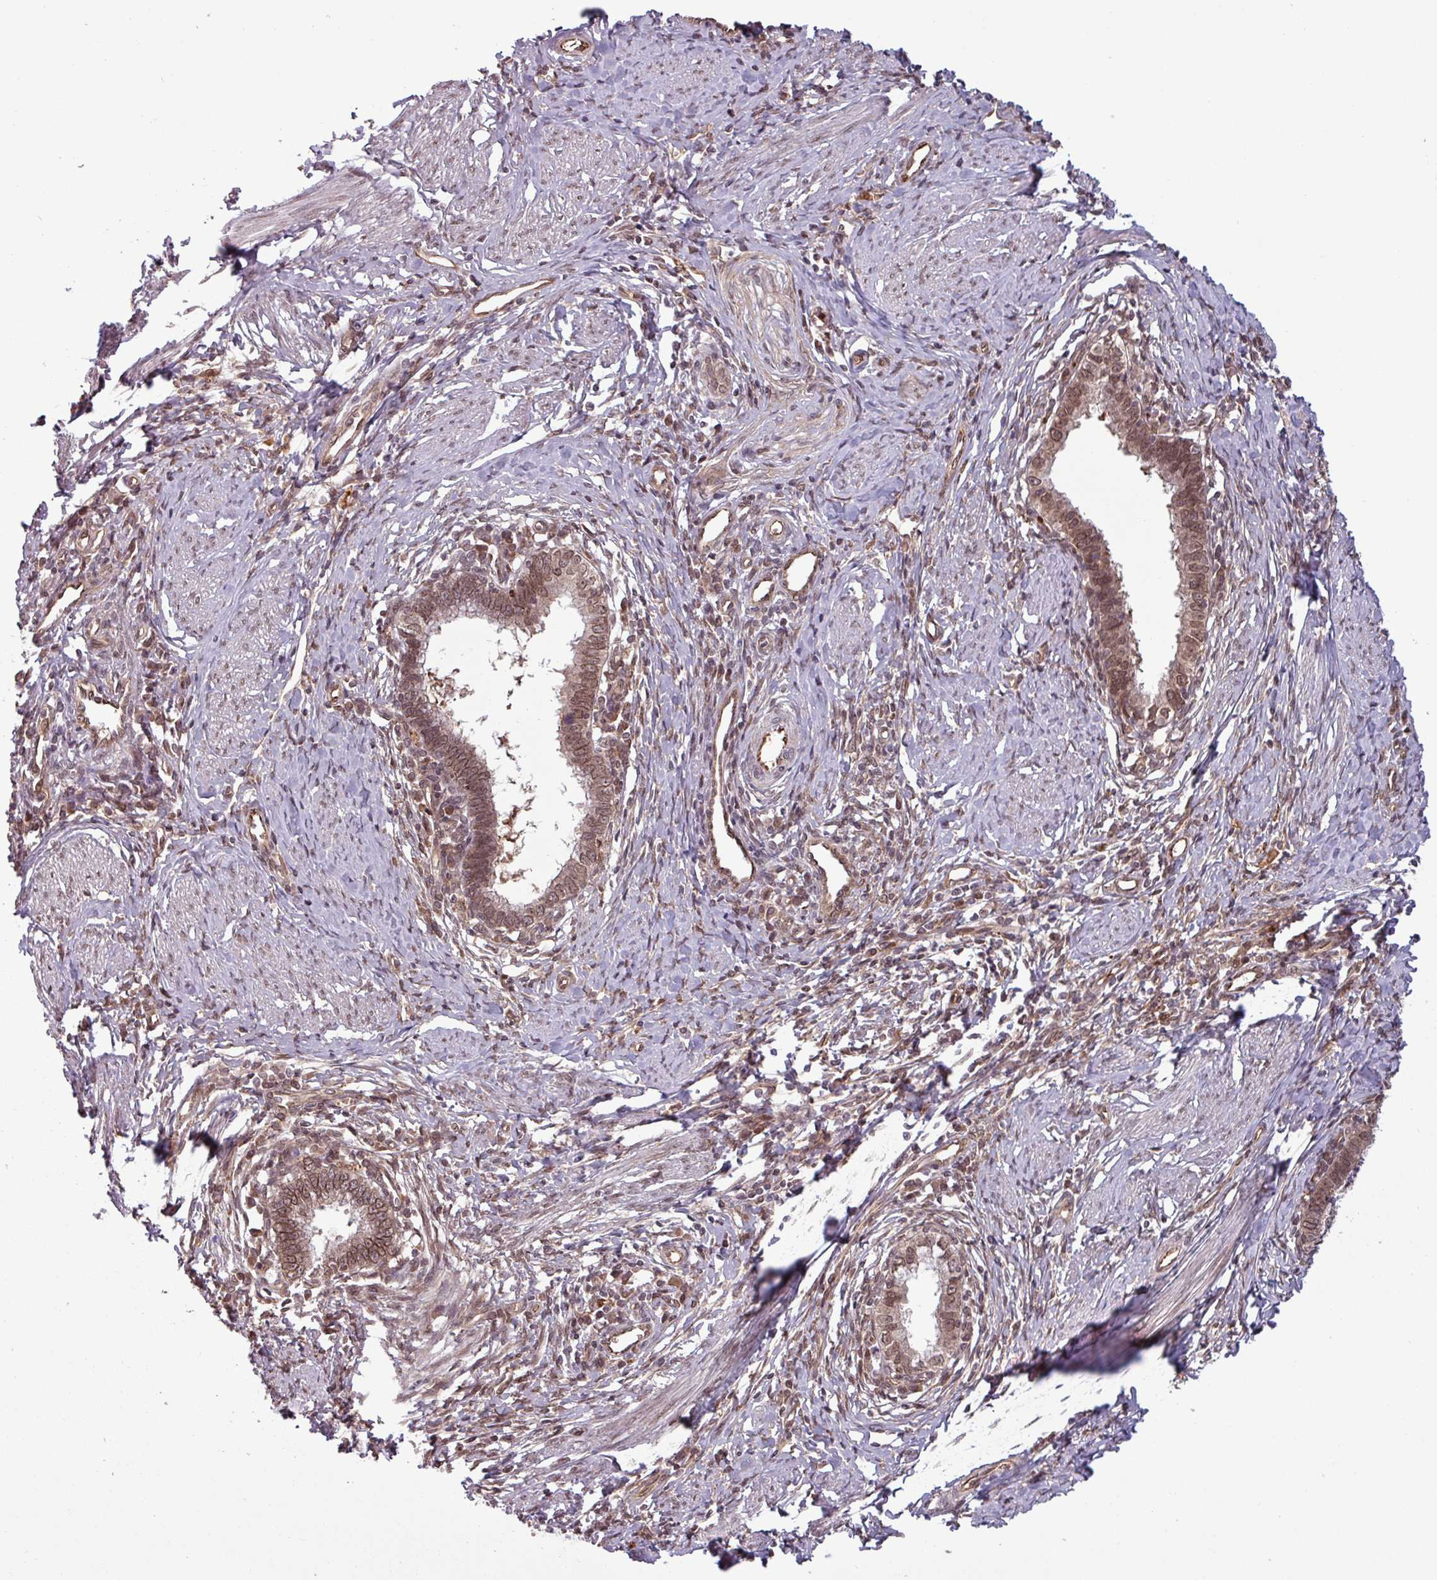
{"staining": {"intensity": "moderate", "quantity": ">75%", "location": "cytoplasmic/membranous,nuclear"}, "tissue": "cervical cancer", "cell_type": "Tumor cells", "image_type": "cancer", "snomed": [{"axis": "morphology", "description": "Adenocarcinoma, NOS"}, {"axis": "topography", "description": "Cervix"}], "caption": "Brown immunohistochemical staining in human cervical cancer reveals moderate cytoplasmic/membranous and nuclear expression in about >75% of tumor cells. (DAB (3,3'-diaminobenzidine) = brown stain, brightfield microscopy at high magnification).", "gene": "RBM4B", "patient": {"sex": "female", "age": 36}}